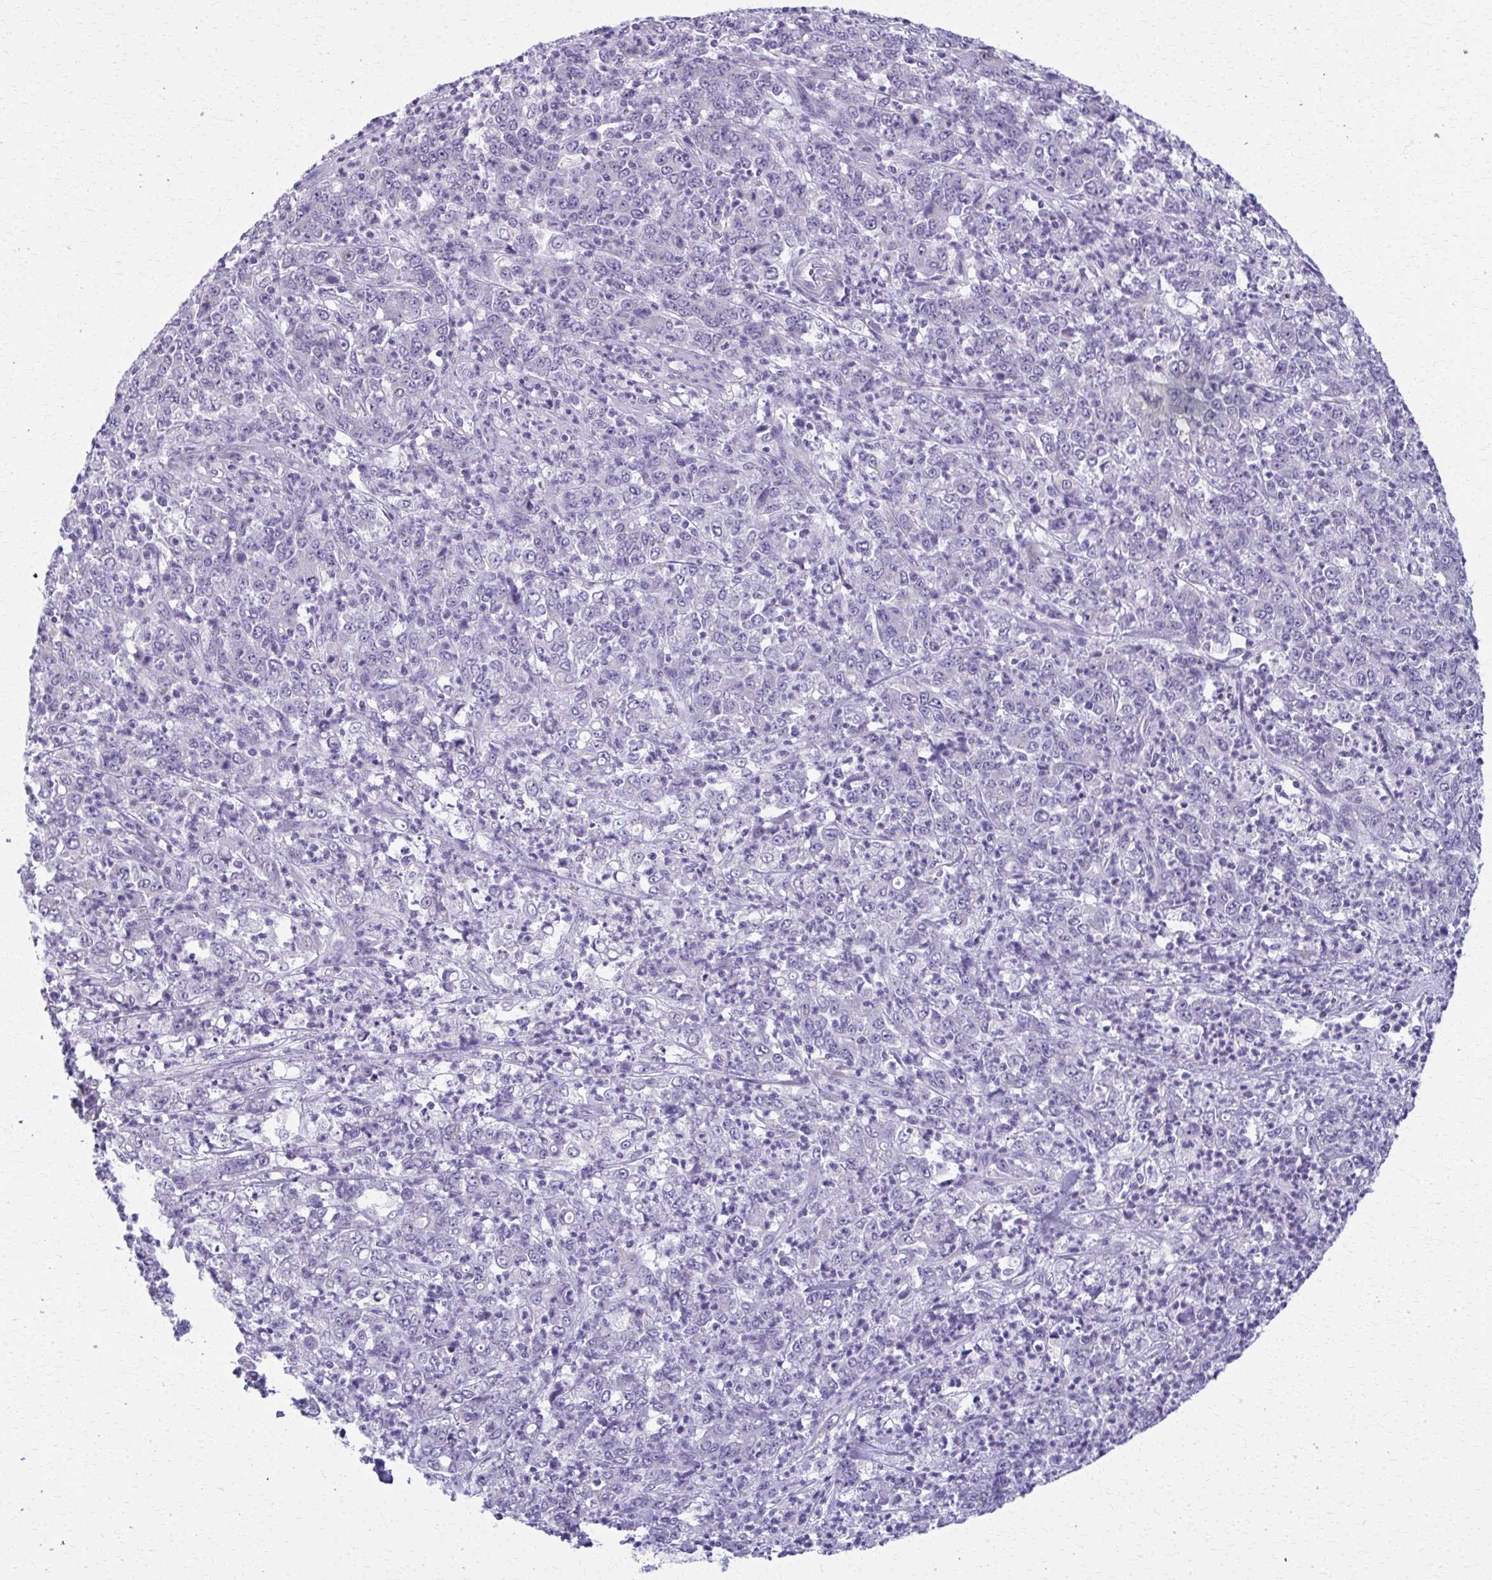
{"staining": {"intensity": "negative", "quantity": "none", "location": "none"}, "tissue": "stomach cancer", "cell_type": "Tumor cells", "image_type": "cancer", "snomed": [{"axis": "morphology", "description": "Adenocarcinoma, NOS"}, {"axis": "topography", "description": "Stomach, lower"}], "caption": "Tumor cells show no significant protein positivity in adenocarcinoma (stomach). (IHC, brightfield microscopy, high magnification).", "gene": "SCLY", "patient": {"sex": "female", "age": 71}}